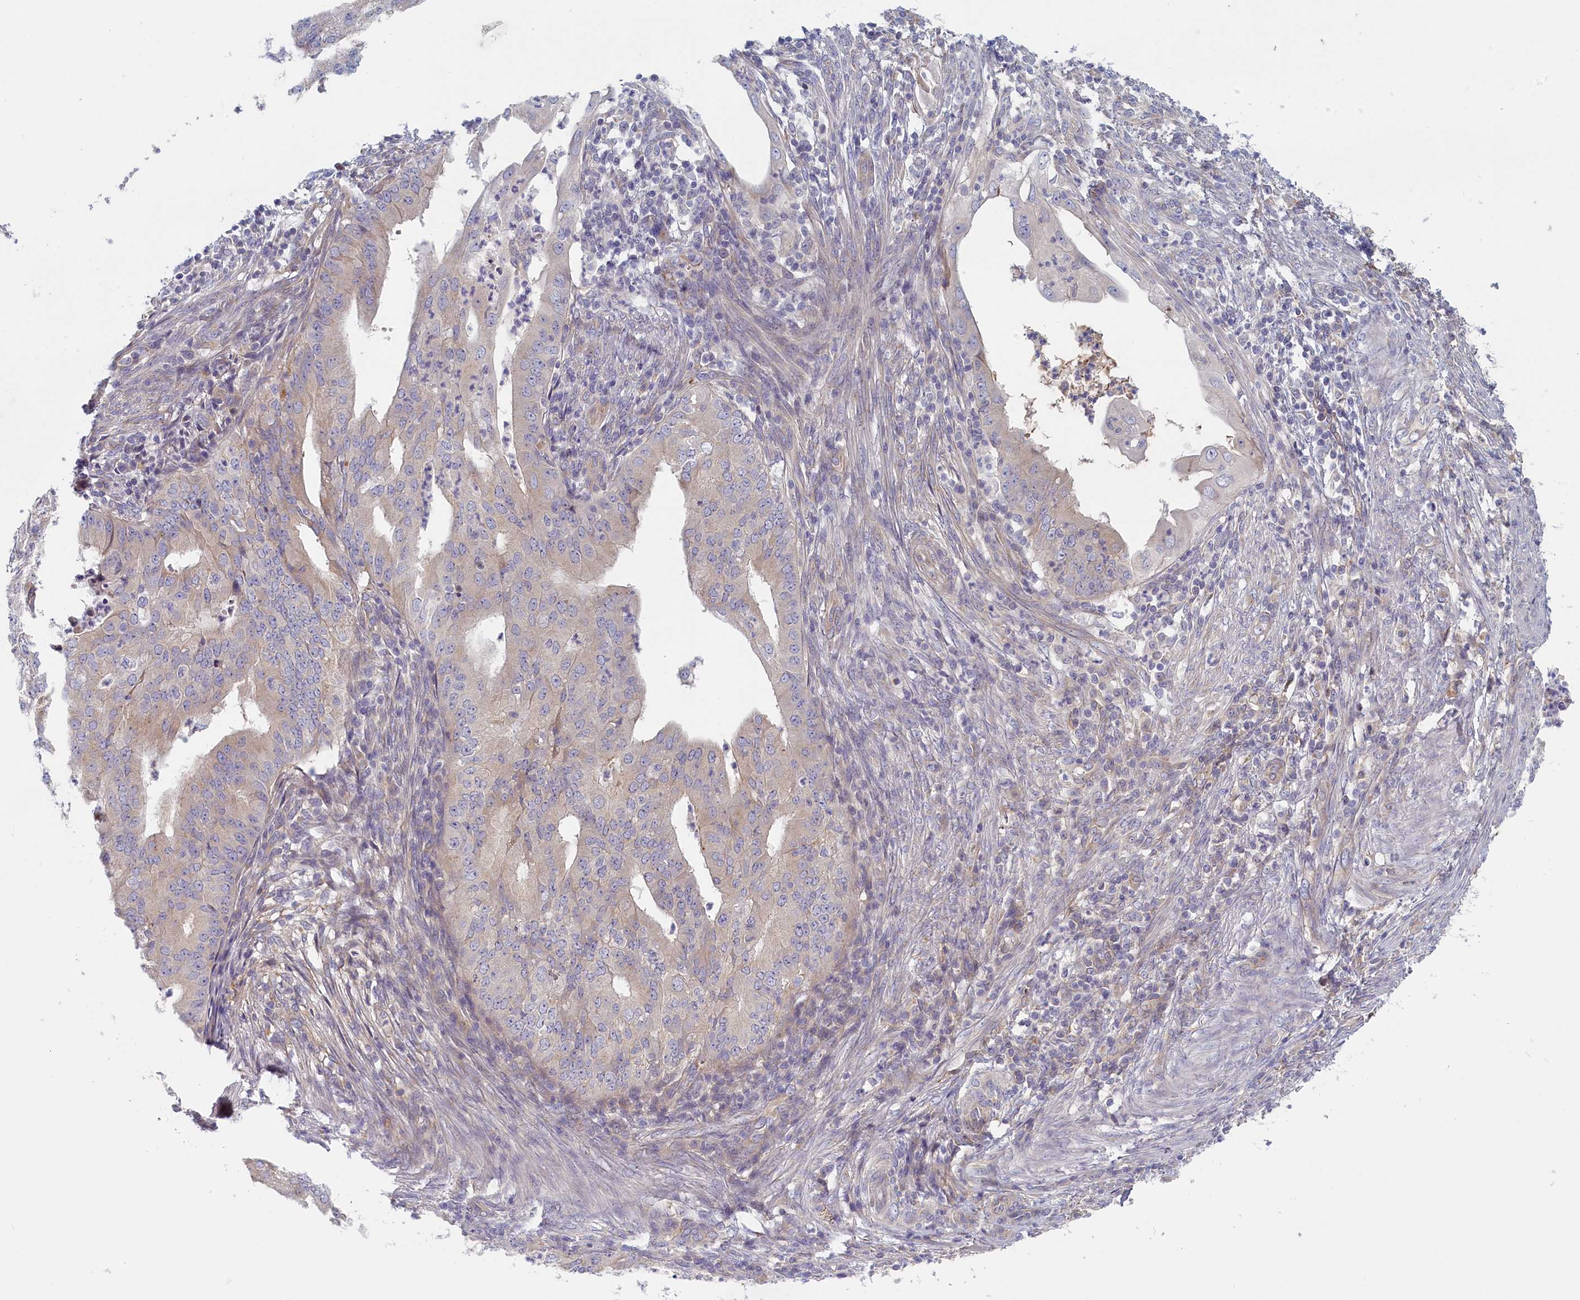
{"staining": {"intensity": "negative", "quantity": "none", "location": "none"}, "tissue": "endometrial cancer", "cell_type": "Tumor cells", "image_type": "cancer", "snomed": [{"axis": "morphology", "description": "Adenocarcinoma, NOS"}, {"axis": "topography", "description": "Endometrium"}], "caption": "A photomicrograph of human endometrial cancer is negative for staining in tumor cells.", "gene": "STX16", "patient": {"sex": "female", "age": 50}}